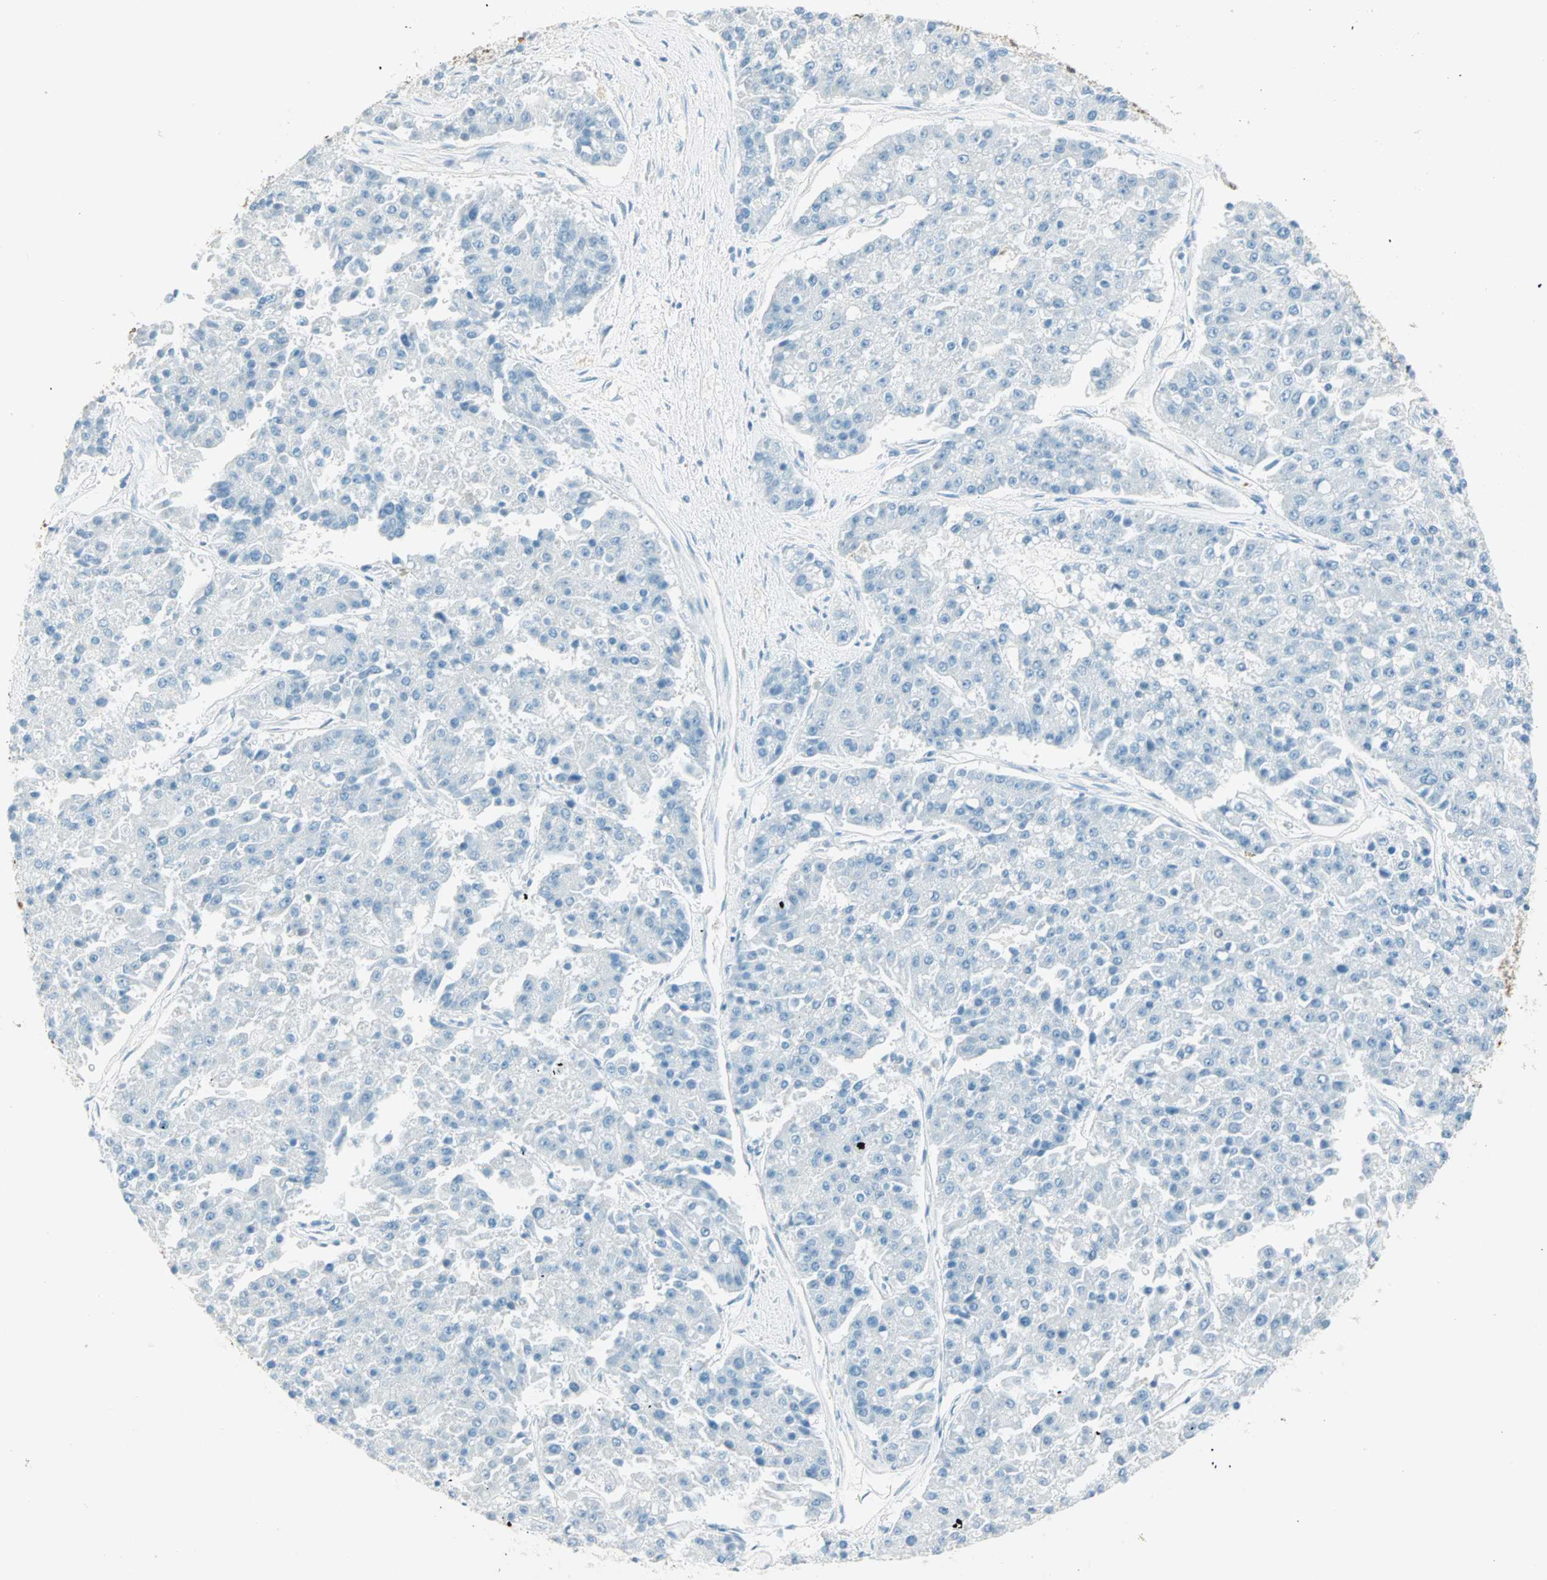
{"staining": {"intensity": "negative", "quantity": "none", "location": "none"}, "tissue": "pancreatic cancer", "cell_type": "Tumor cells", "image_type": "cancer", "snomed": [{"axis": "morphology", "description": "Adenocarcinoma, NOS"}, {"axis": "topography", "description": "Pancreas"}], "caption": "Immunohistochemistry (IHC) micrograph of neoplastic tissue: pancreatic cancer stained with DAB reveals no significant protein expression in tumor cells.", "gene": "S100A1", "patient": {"sex": "male", "age": 50}}